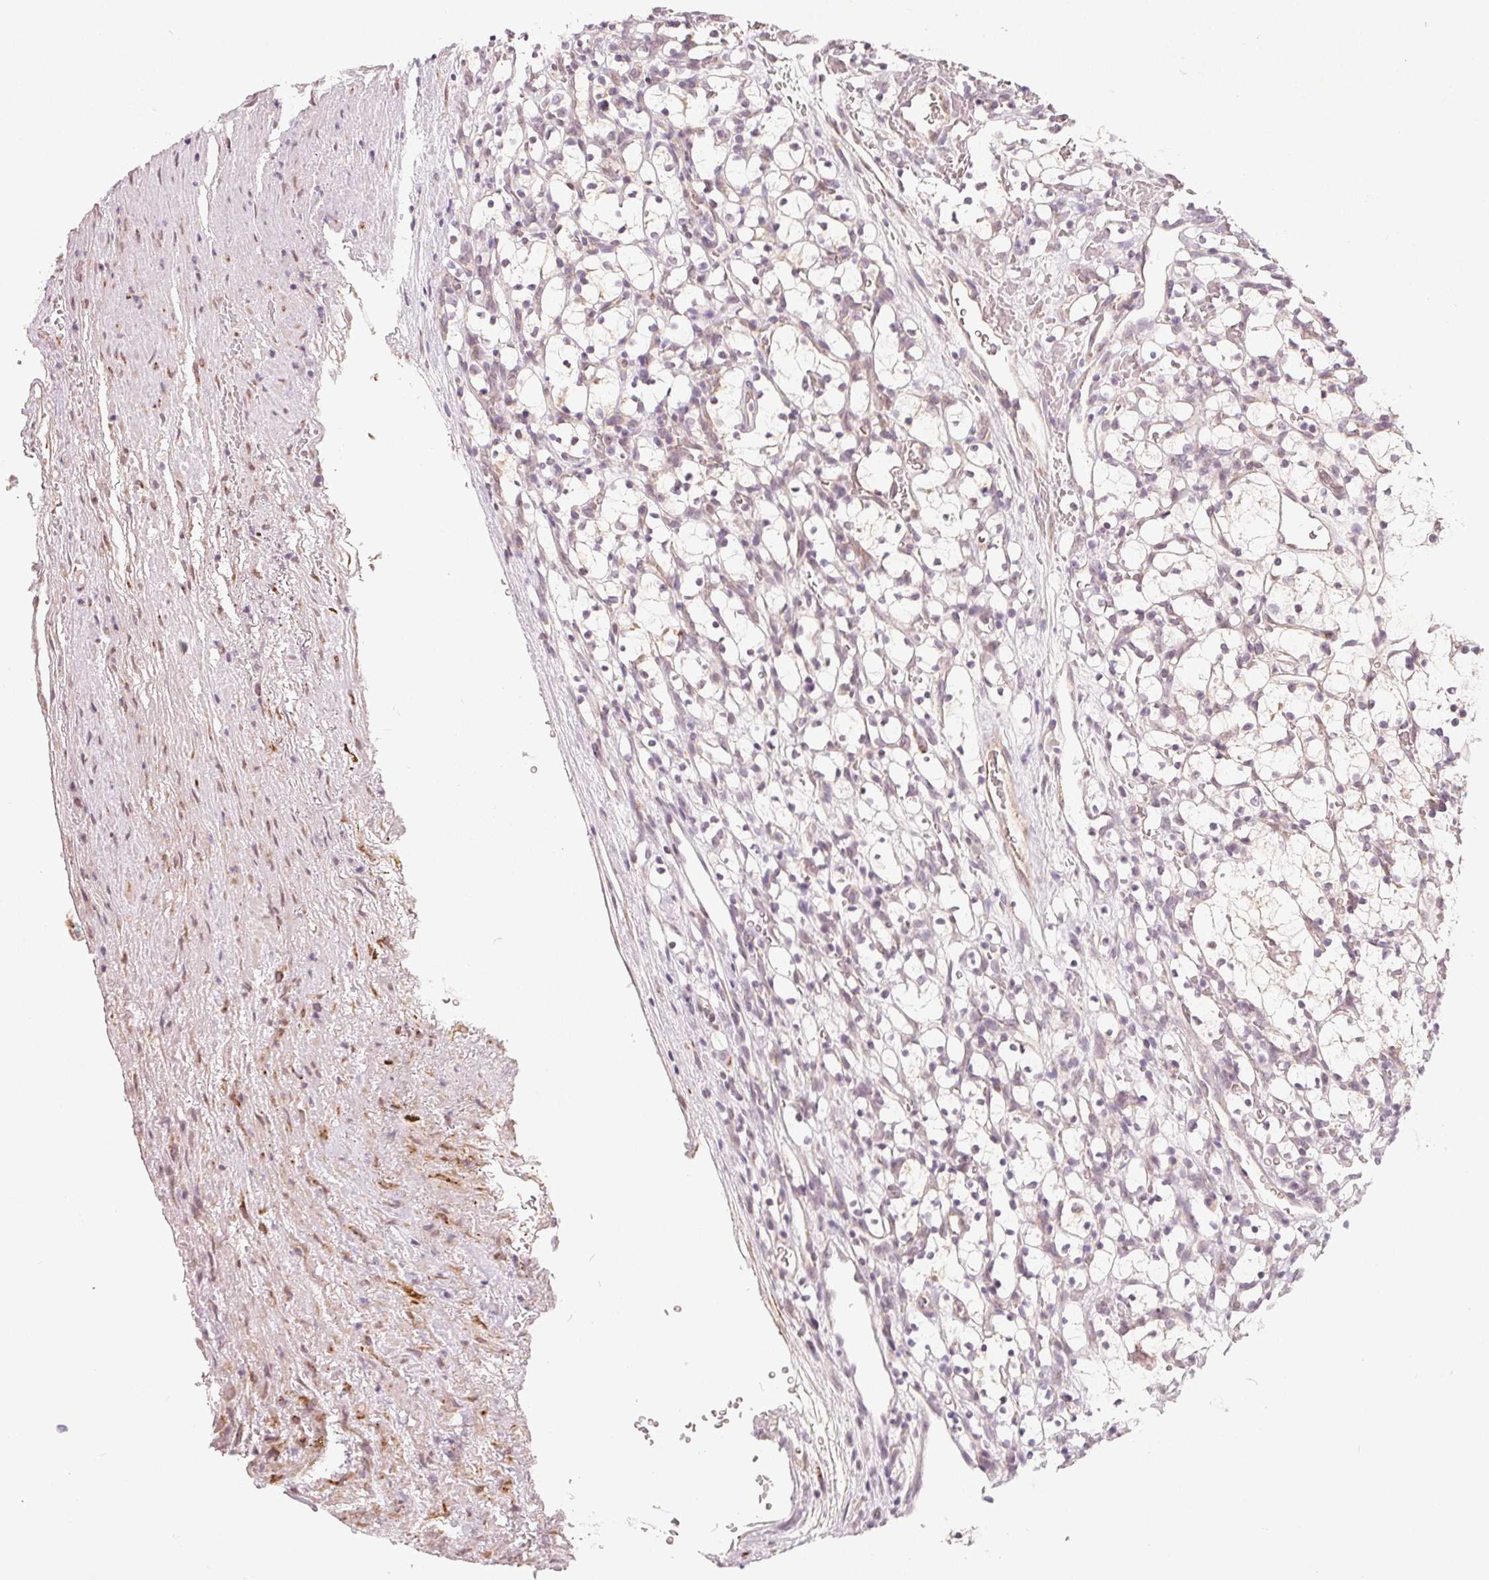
{"staining": {"intensity": "negative", "quantity": "none", "location": "none"}, "tissue": "renal cancer", "cell_type": "Tumor cells", "image_type": "cancer", "snomed": [{"axis": "morphology", "description": "Adenocarcinoma, NOS"}, {"axis": "topography", "description": "Kidney"}], "caption": "Tumor cells are negative for brown protein staining in renal cancer. (DAB immunohistochemistry with hematoxylin counter stain).", "gene": "TMSB15B", "patient": {"sex": "female", "age": 69}}